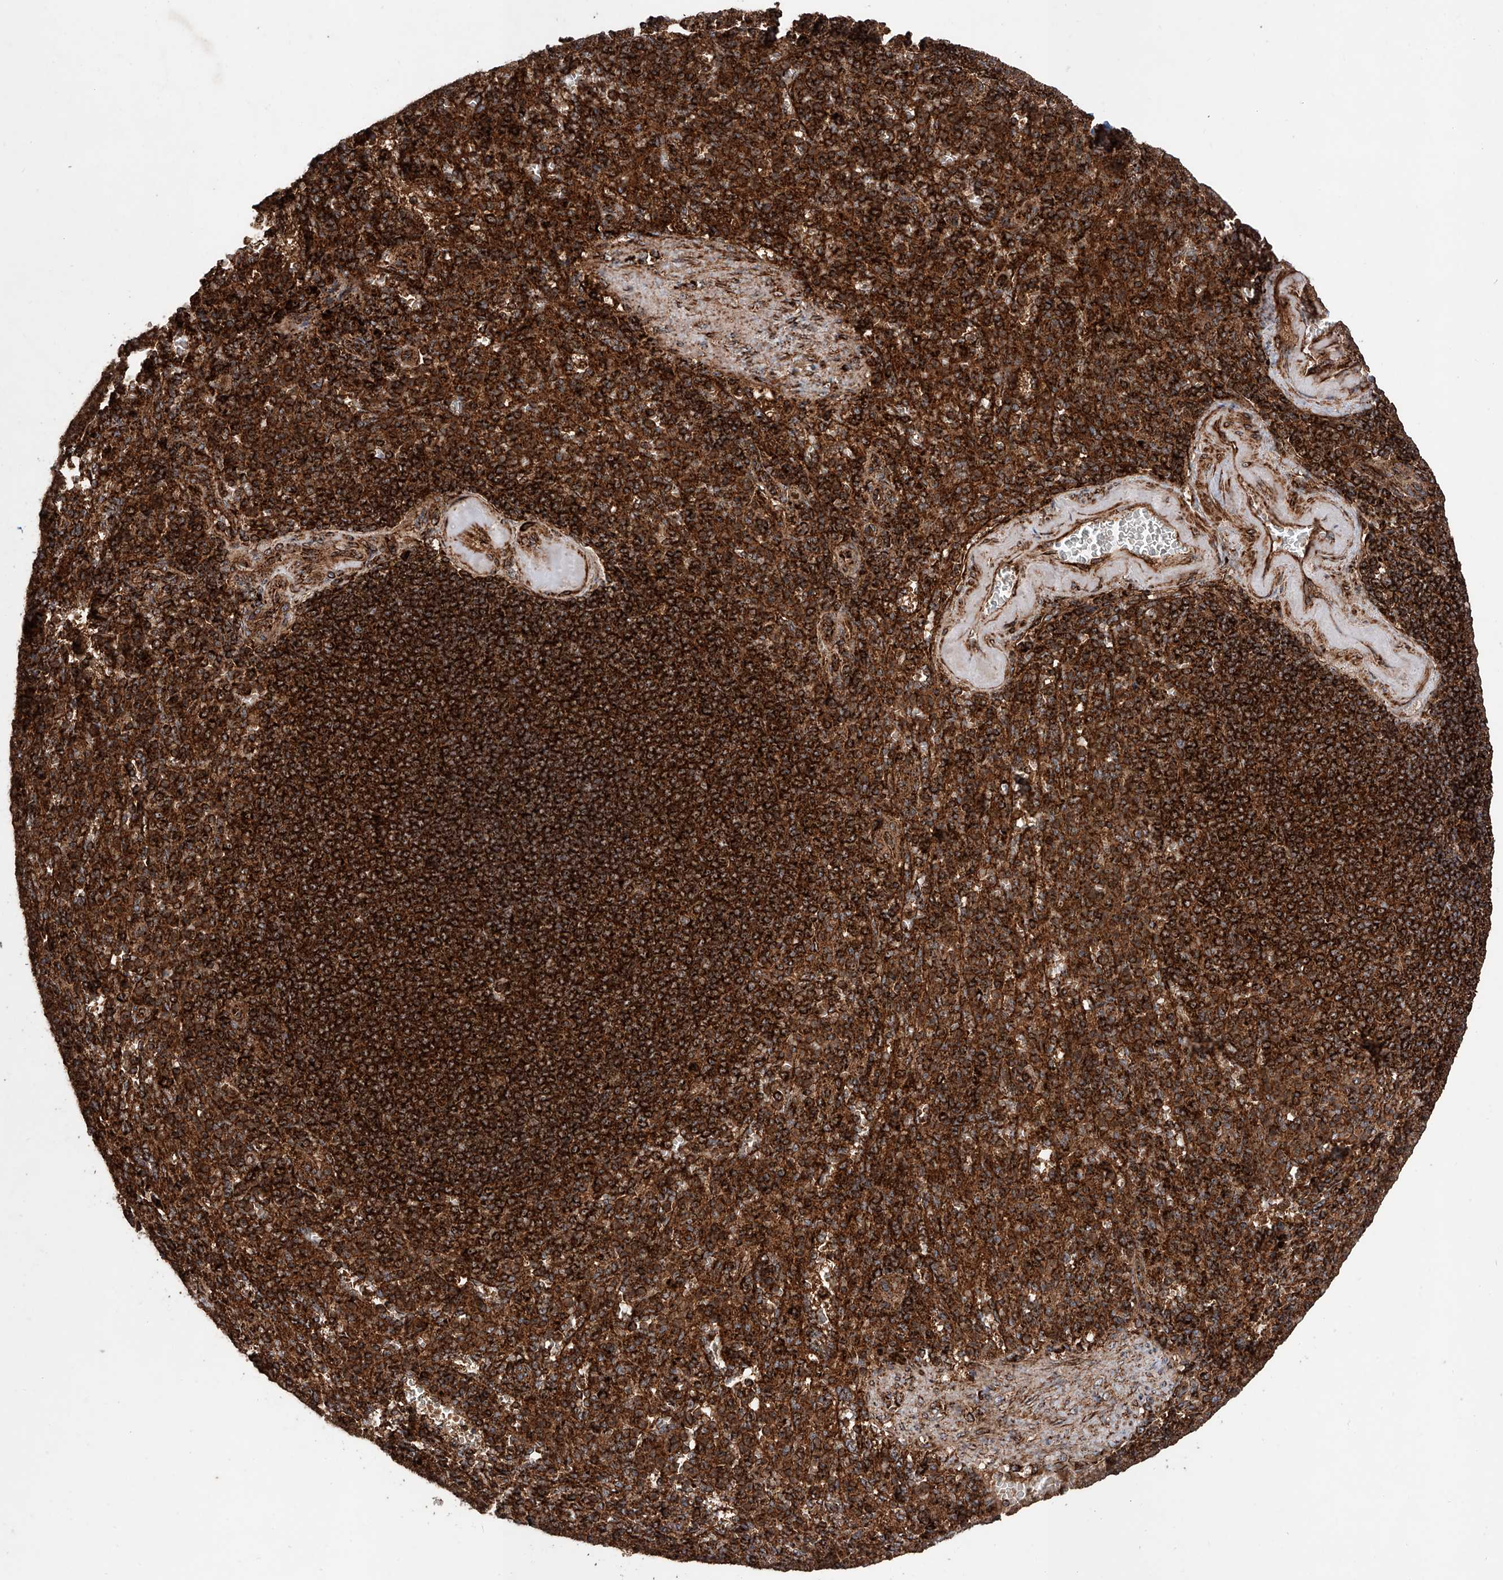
{"staining": {"intensity": "strong", "quantity": ">75%", "location": "cytoplasmic/membranous"}, "tissue": "spleen", "cell_type": "Cells in red pulp", "image_type": "normal", "snomed": [{"axis": "morphology", "description": "Normal tissue, NOS"}, {"axis": "topography", "description": "Spleen"}], "caption": "Spleen stained with DAB (3,3'-diaminobenzidine) immunohistochemistry shows high levels of strong cytoplasmic/membranous staining in approximately >75% of cells in red pulp.", "gene": "PISD", "patient": {"sex": "female", "age": 74}}